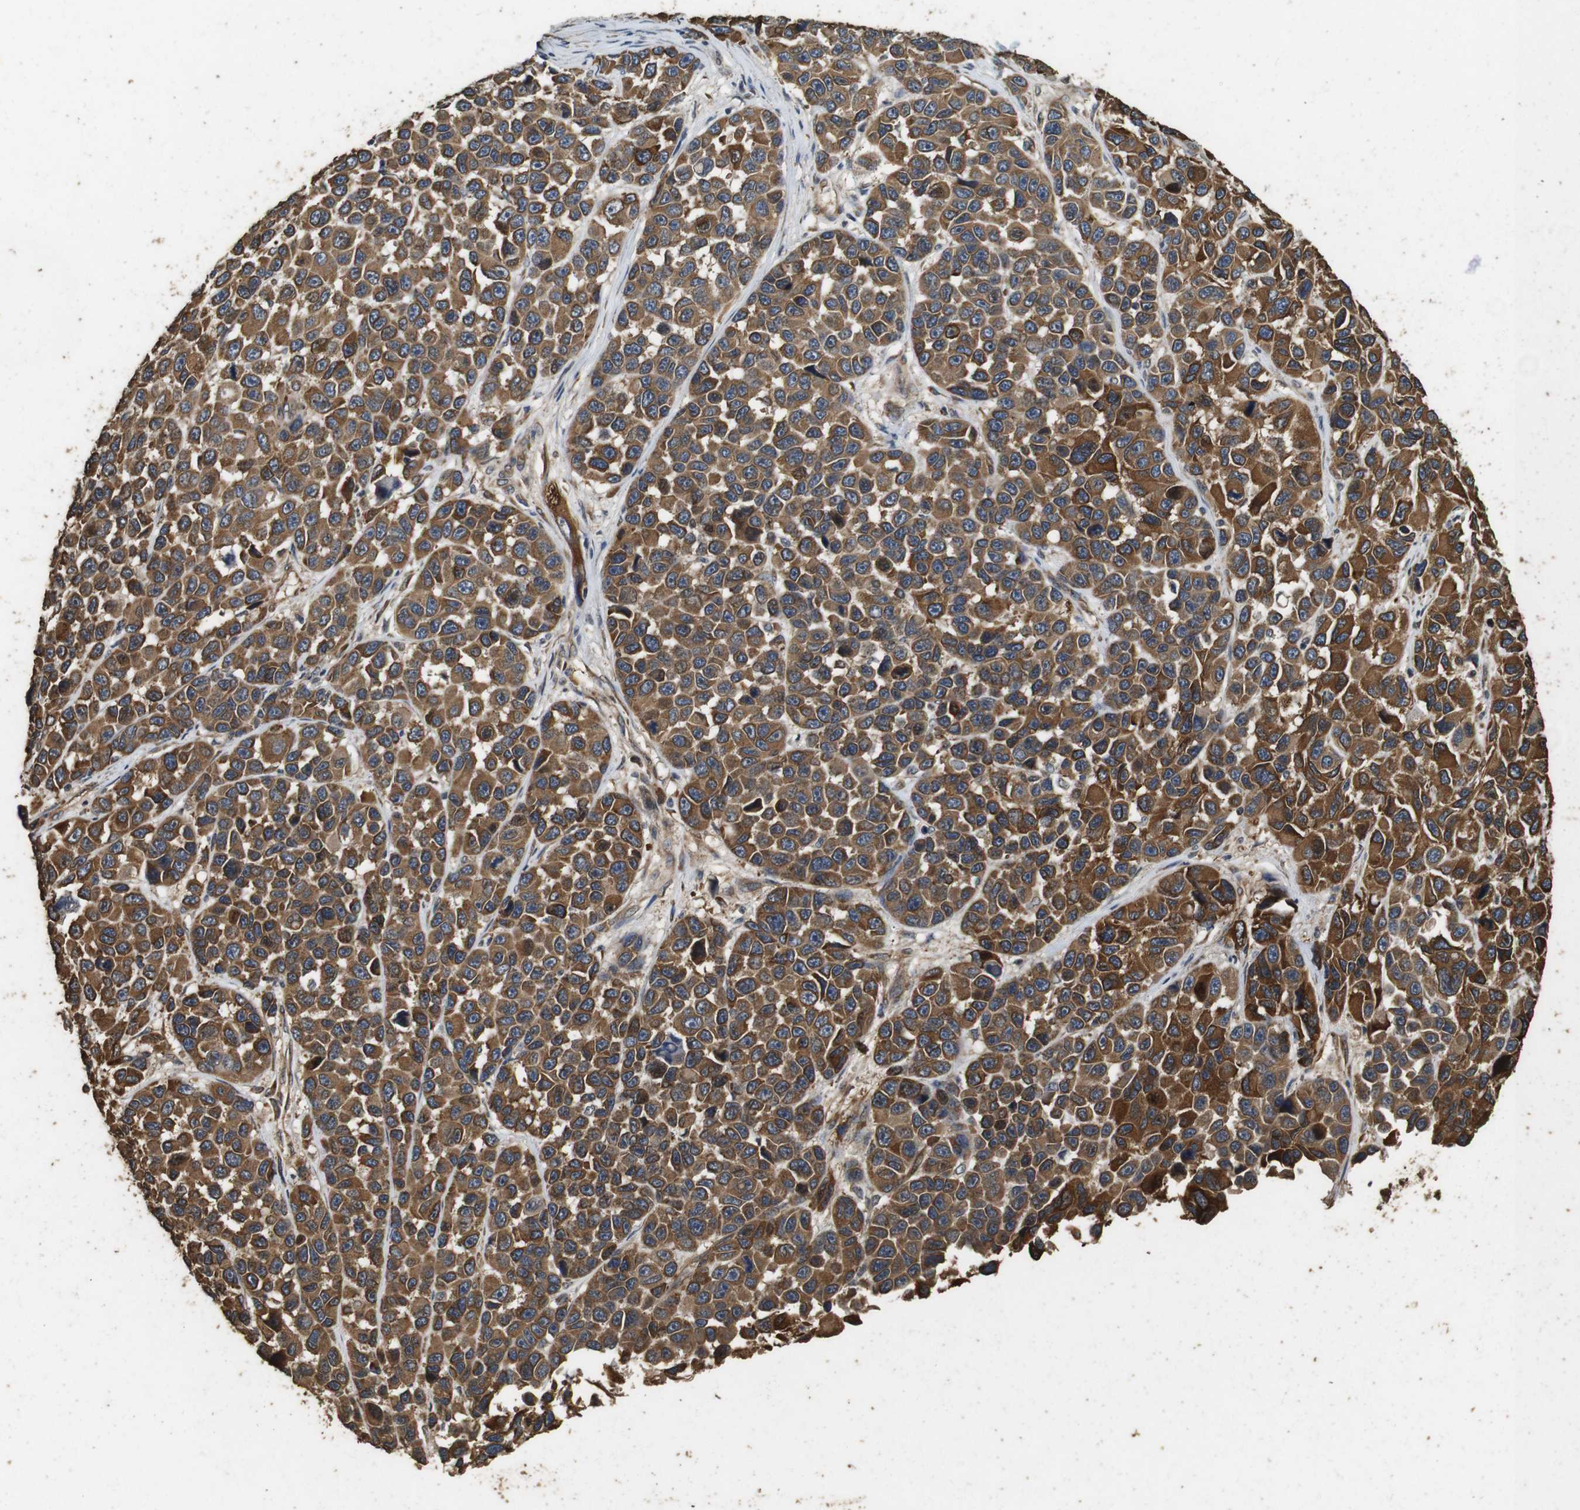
{"staining": {"intensity": "strong", "quantity": ">75%", "location": "cytoplasmic/membranous"}, "tissue": "melanoma", "cell_type": "Tumor cells", "image_type": "cancer", "snomed": [{"axis": "morphology", "description": "Malignant melanoma, NOS"}, {"axis": "topography", "description": "Skin"}], "caption": "There is high levels of strong cytoplasmic/membranous staining in tumor cells of malignant melanoma, as demonstrated by immunohistochemical staining (brown color).", "gene": "CNPY4", "patient": {"sex": "male", "age": 53}}